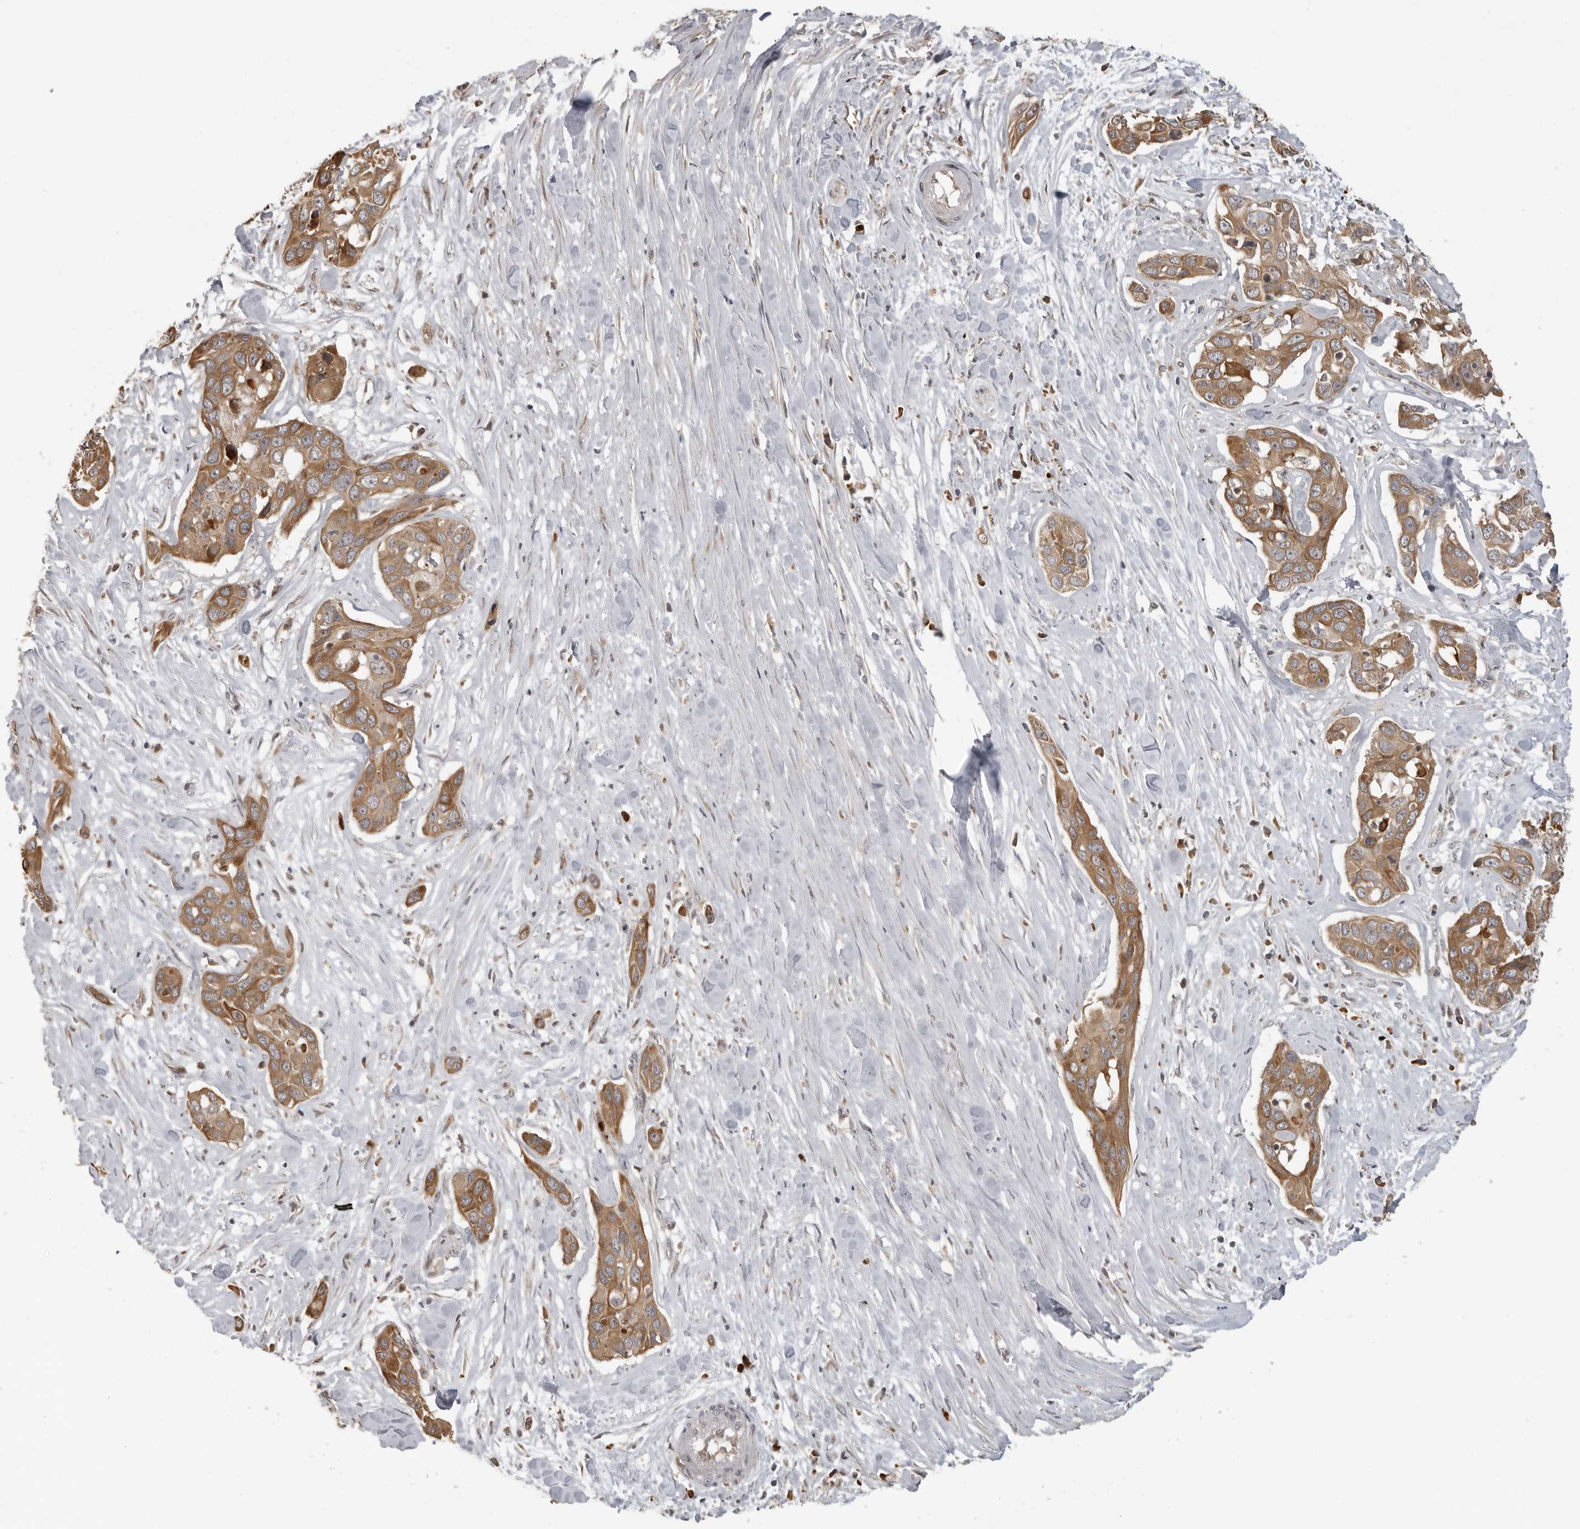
{"staining": {"intensity": "moderate", "quantity": ">75%", "location": "cytoplasmic/membranous"}, "tissue": "pancreatic cancer", "cell_type": "Tumor cells", "image_type": "cancer", "snomed": [{"axis": "morphology", "description": "Adenocarcinoma, NOS"}, {"axis": "topography", "description": "Pancreas"}], "caption": "IHC image of pancreatic cancer stained for a protein (brown), which demonstrates medium levels of moderate cytoplasmic/membranous staining in approximately >75% of tumor cells.", "gene": "IDO1", "patient": {"sex": "female", "age": 60}}